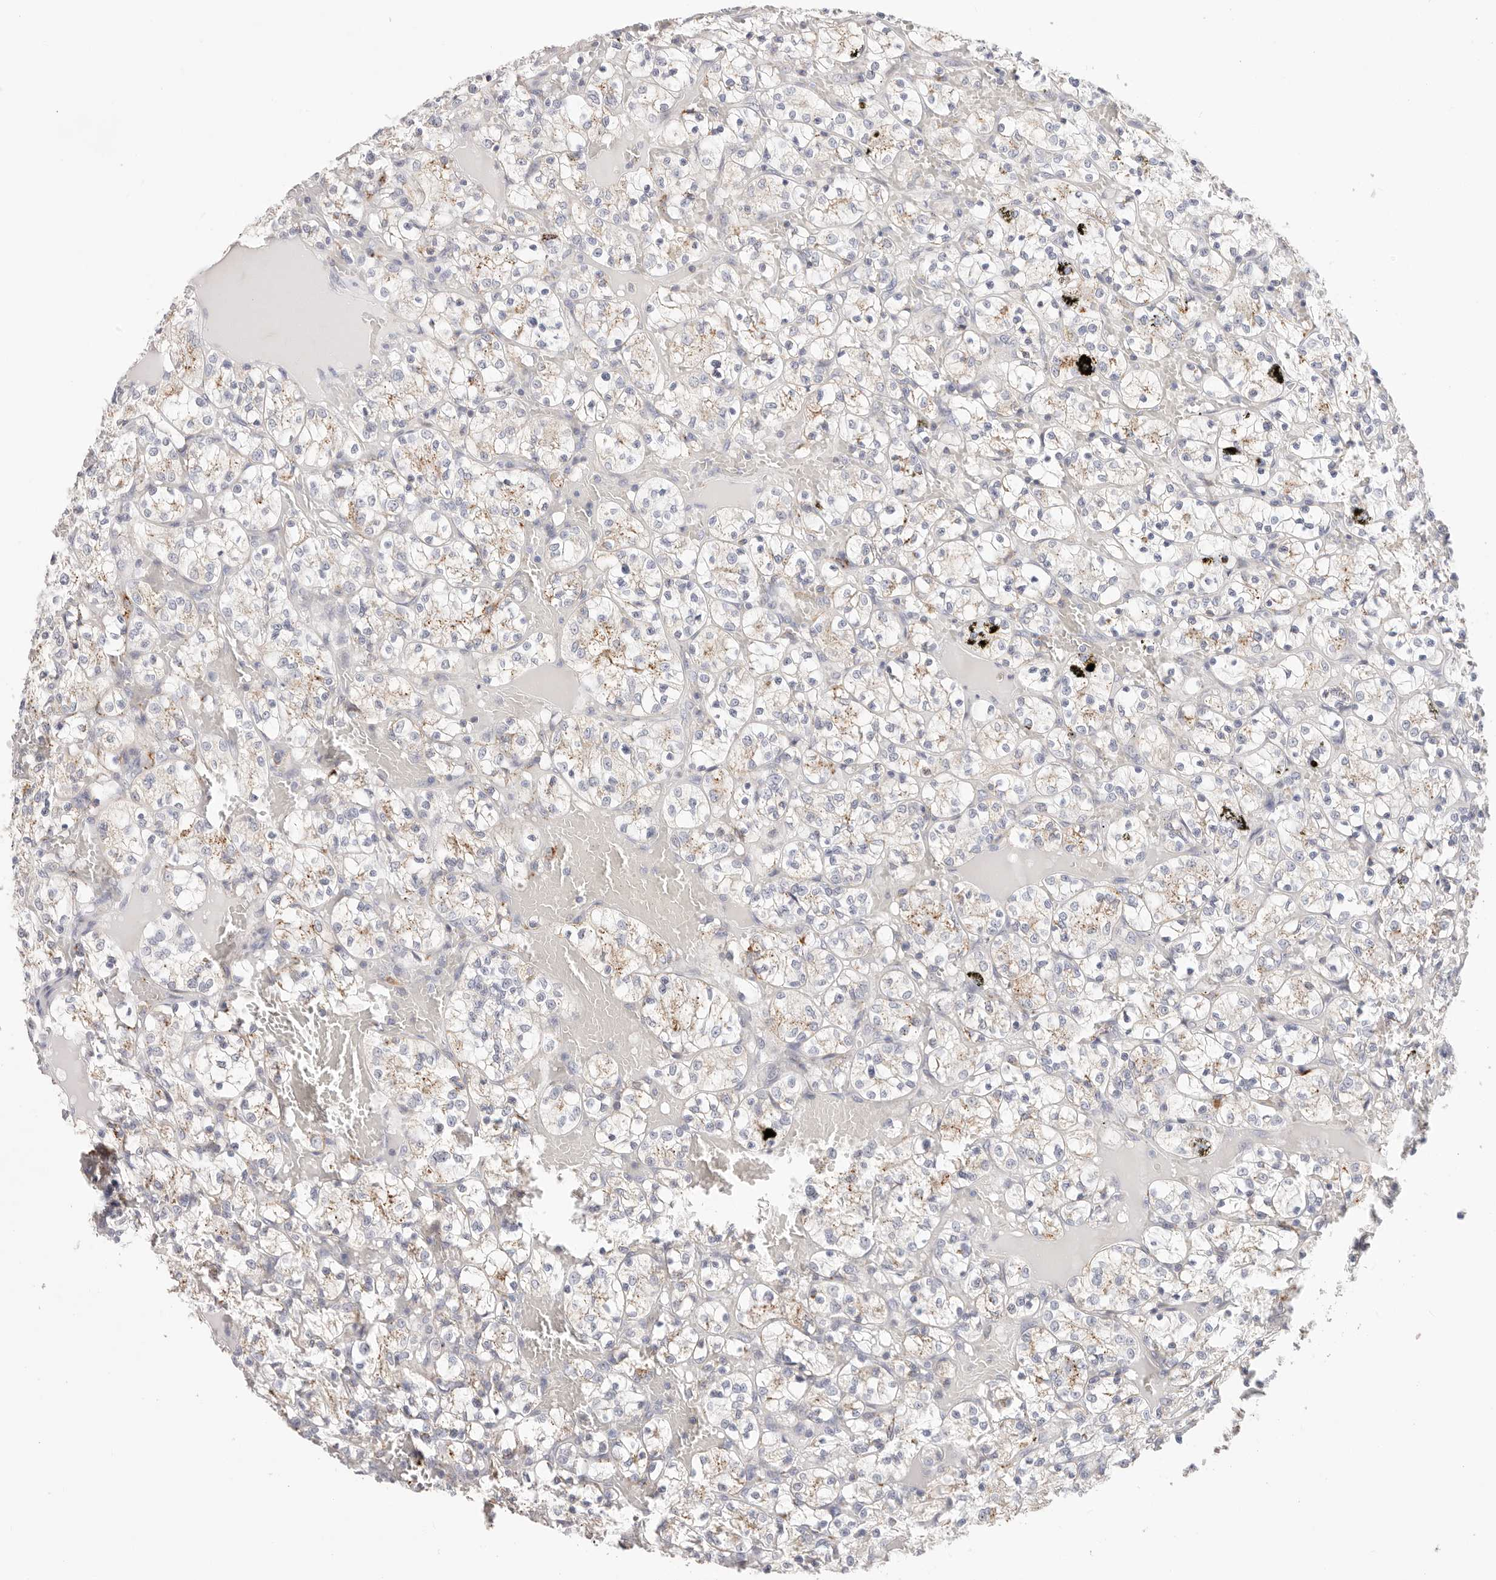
{"staining": {"intensity": "moderate", "quantity": "<25%", "location": "cytoplasmic/membranous"}, "tissue": "renal cancer", "cell_type": "Tumor cells", "image_type": "cancer", "snomed": [{"axis": "morphology", "description": "Adenocarcinoma, NOS"}, {"axis": "topography", "description": "Kidney"}], "caption": "Immunohistochemistry histopathology image of renal cancer (adenocarcinoma) stained for a protein (brown), which exhibits low levels of moderate cytoplasmic/membranous positivity in approximately <25% of tumor cells.", "gene": "STKLD1", "patient": {"sex": "female", "age": 69}}